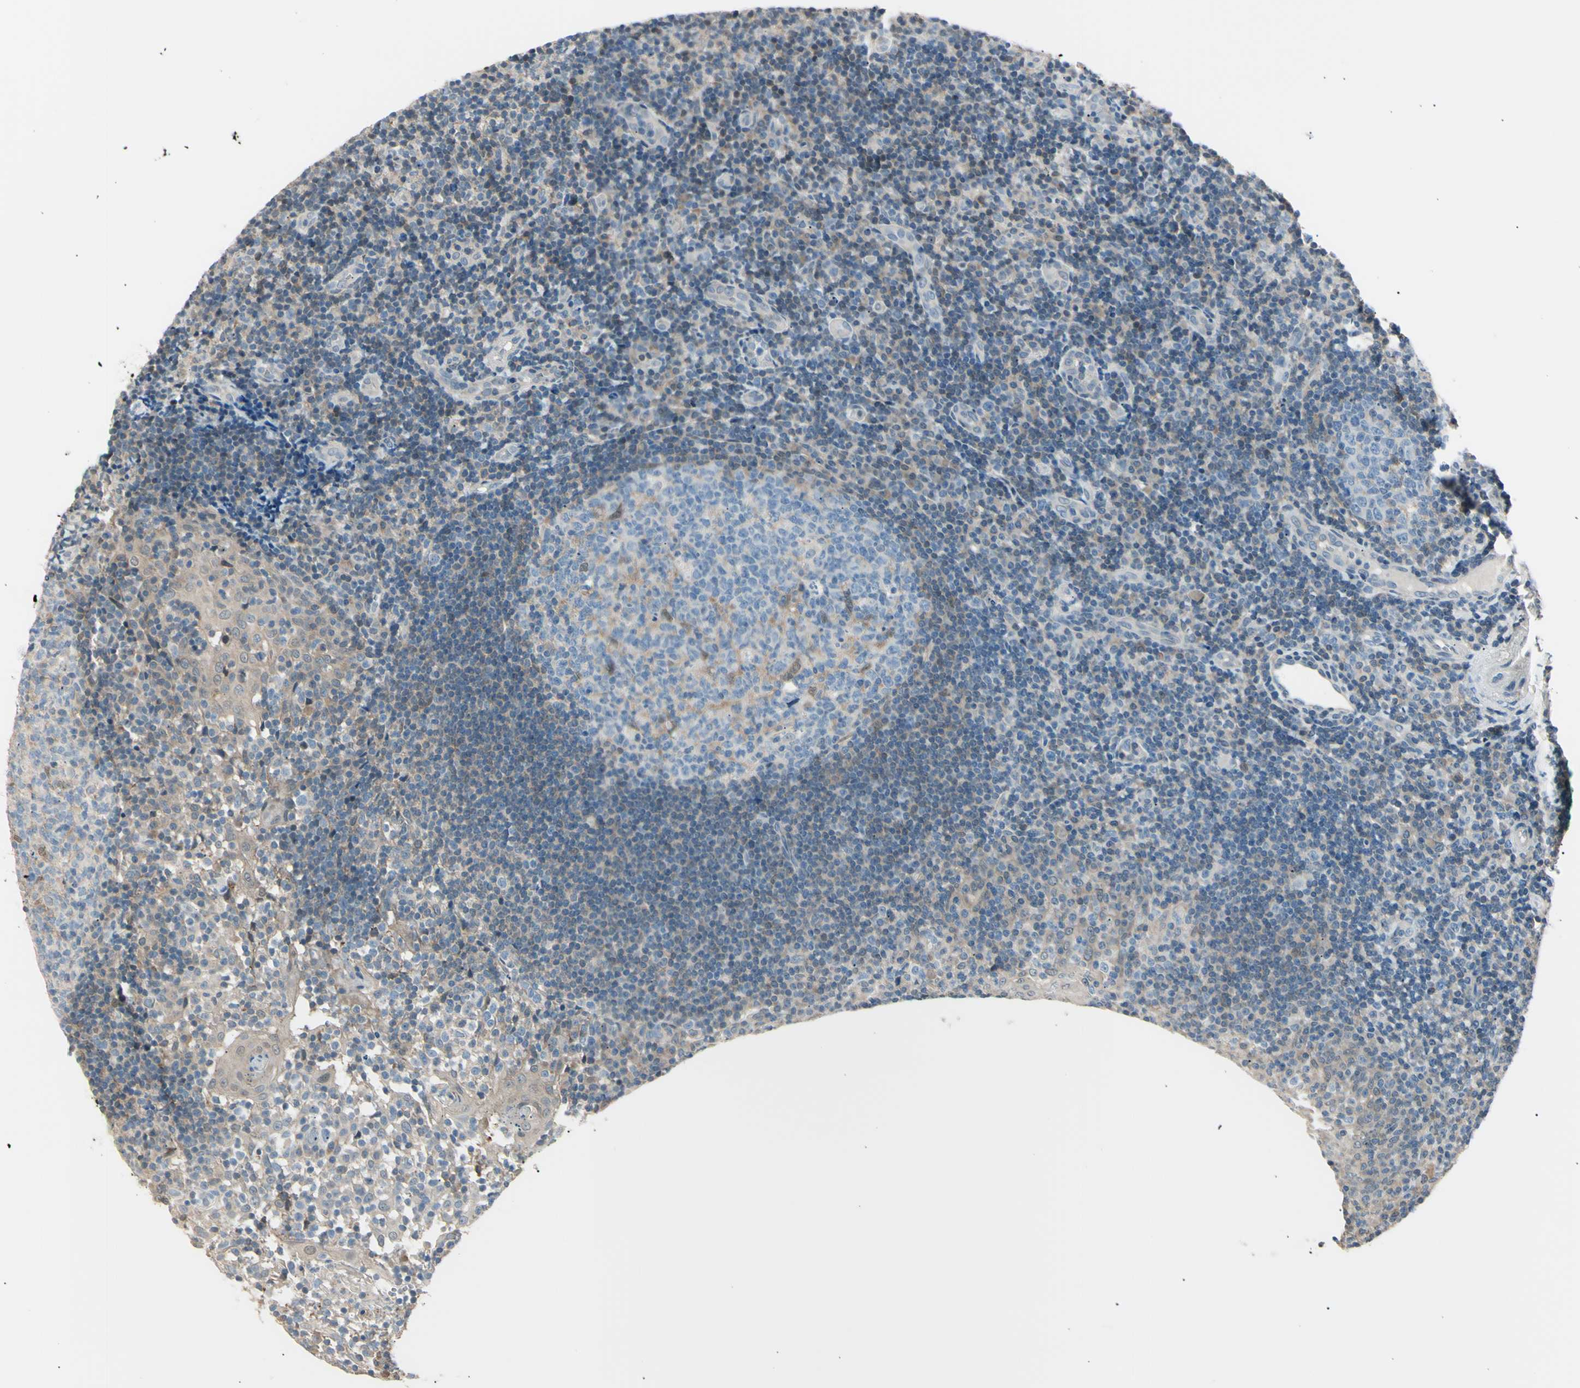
{"staining": {"intensity": "weak", "quantity": "25%-75%", "location": "cytoplasmic/membranous"}, "tissue": "tonsil", "cell_type": "Germinal center cells", "image_type": "normal", "snomed": [{"axis": "morphology", "description": "Normal tissue, NOS"}, {"axis": "topography", "description": "Tonsil"}], "caption": "A low amount of weak cytoplasmic/membranous expression is present in approximately 25%-75% of germinal center cells in benign tonsil. (Stains: DAB (3,3'-diaminobenzidine) in brown, nuclei in blue, Microscopy: brightfield microscopy at high magnification).", "gene": "LHPP", "patient": {"sex": "female", "age": 40}}